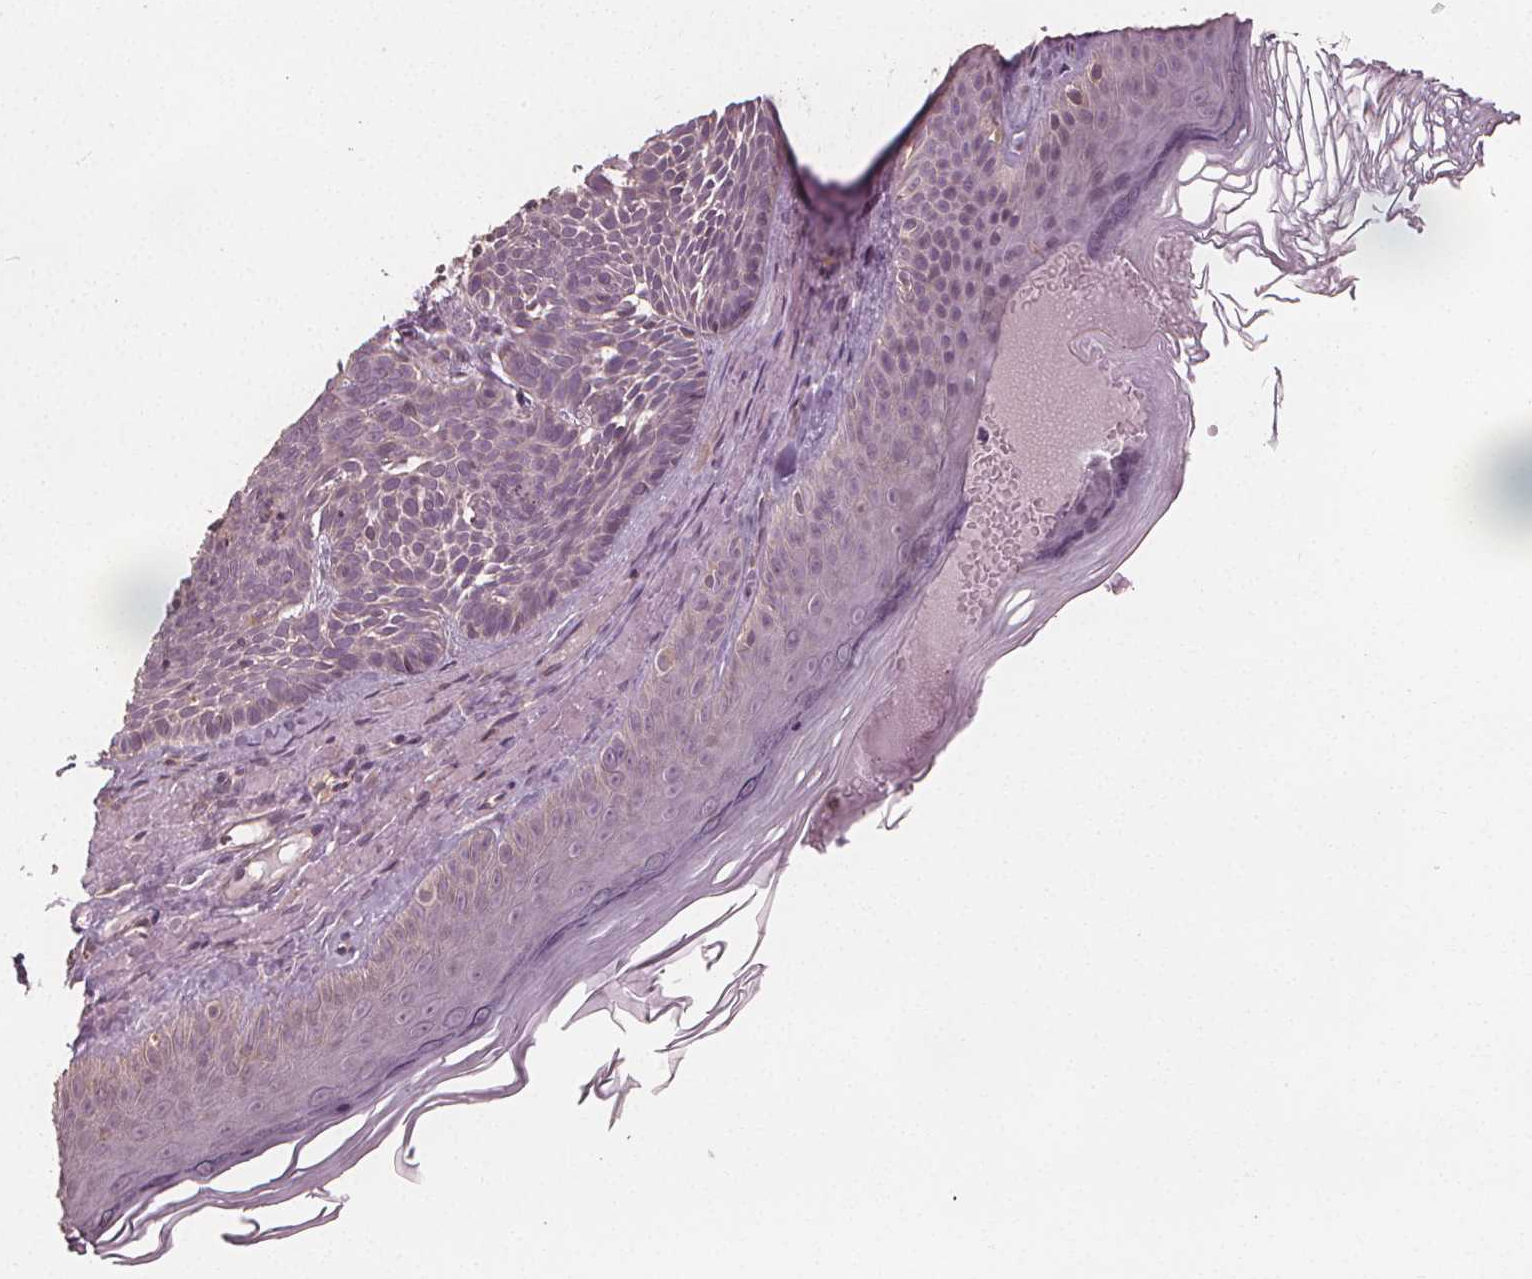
{"staining": {"intensity": "negative", "quantity": "none", "location": "none"}, "tissue": "skin cancer", "cell_type": "Tumor cells", "image_type": "cancer", "snomed": [{"axis": "morphology", "description": "Basal cell carcinoma"}, {"axis": "topography", "description": "Skin"}], "caption": "Immunohistochemical staining of human skin cancer exhibits no significant positivity in tumor cells.", "gene": "GNB2", "patient": {"sex": "male", "age": 81}}